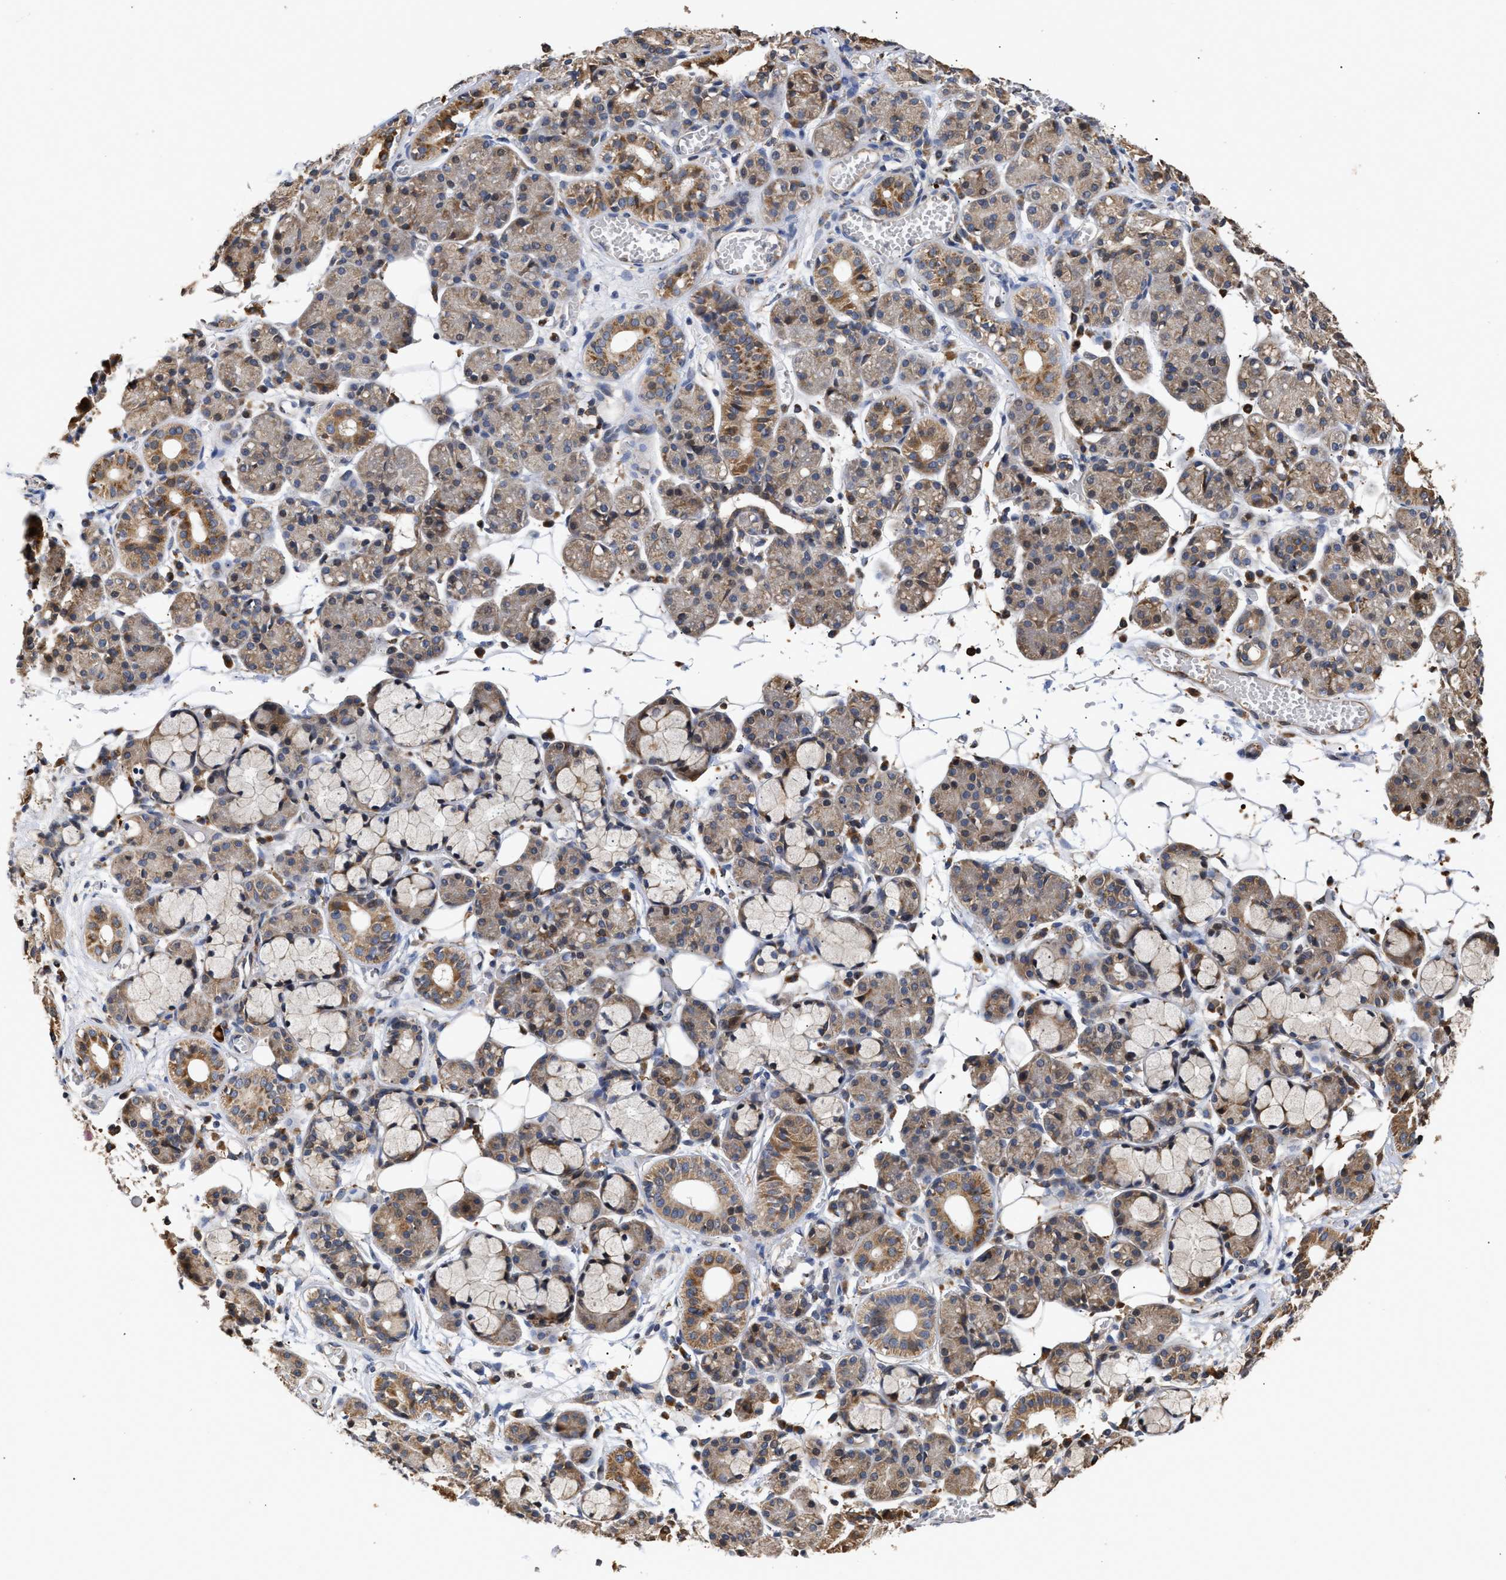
{"staining": {"intensity": "moderate", "quantity": "25%-75%", "location": "cytoplasmic/membranous"}, "tissue": "salivary gland", "cell_type": "Glandular cells", "image_type": "normal", "snomed": [{"axis": "morphology", "description": "Normal tissue, NOS"}, {"axis": "topography", "description": "Salivary gland"}], "caption": "A histopathology image of salivary gland stained for a protein demonstrates moderate cytoplasmic/membranous brown staining in glandular cells. (DAB IHC, brown staining for protein, blue staining for nuclei).", "gene": "GOSR1", "patient": {"sex": "male", "age": 63}}